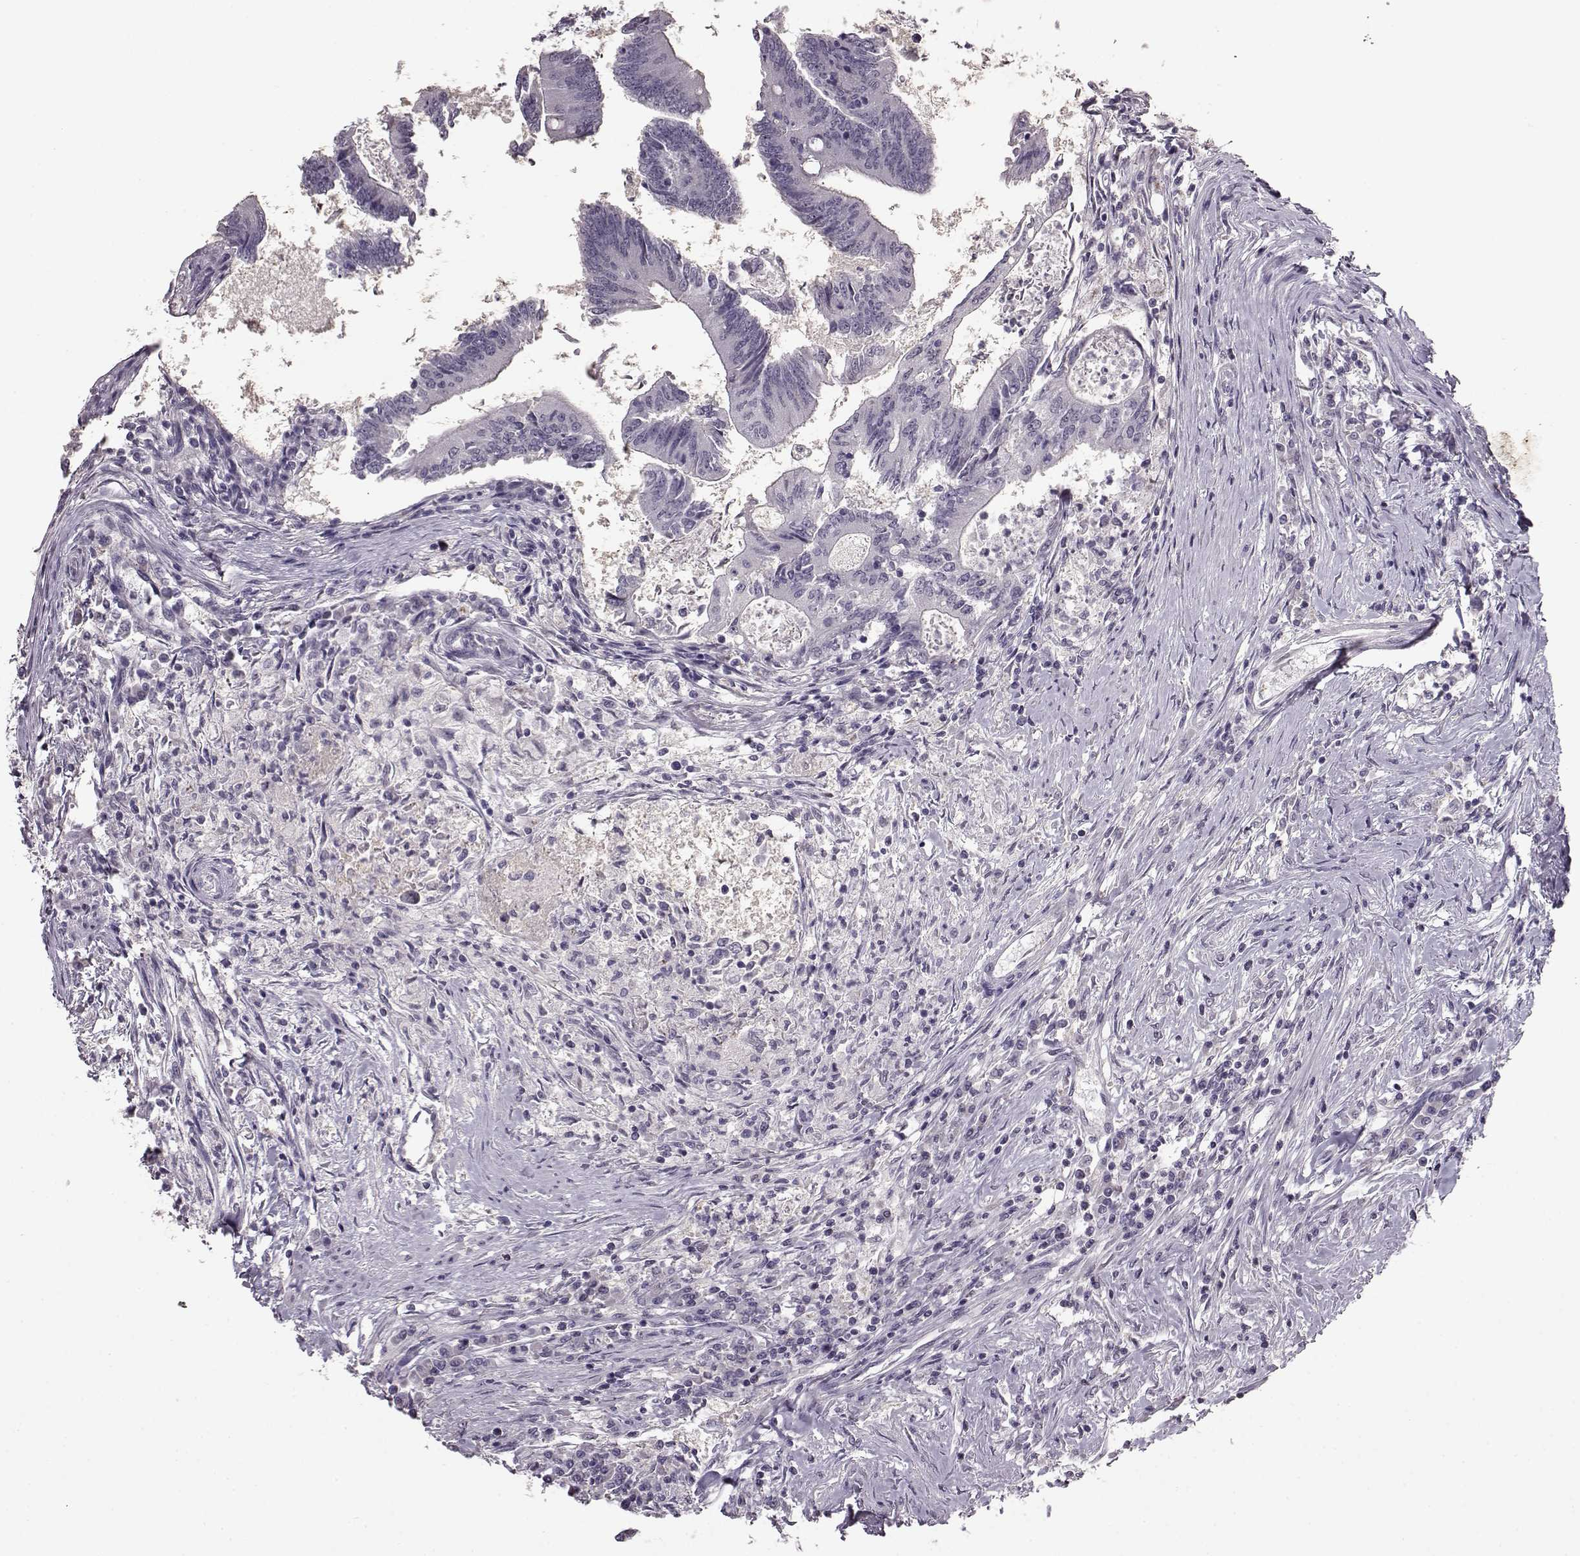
{"staining": {"intensity": "negative", "quantity": "none", "location": "none"}, "tissue": "colorectal cancer", "cell_type": "Tumor cells", "image_type": "cancer", "snomed": [{"axis": "morphology", "description": "Adenocarcinoma, NOS"}, {"axis": "topography", "description": "Colon"}], "caption": "A high-resolution histopathology image shows IHC staining of adenocarcinoma (colorectal), which exhibits no significant positivity in tumor cells.", "gene": "RP1L1", "patient": {"sex": "female", "age": 70}}